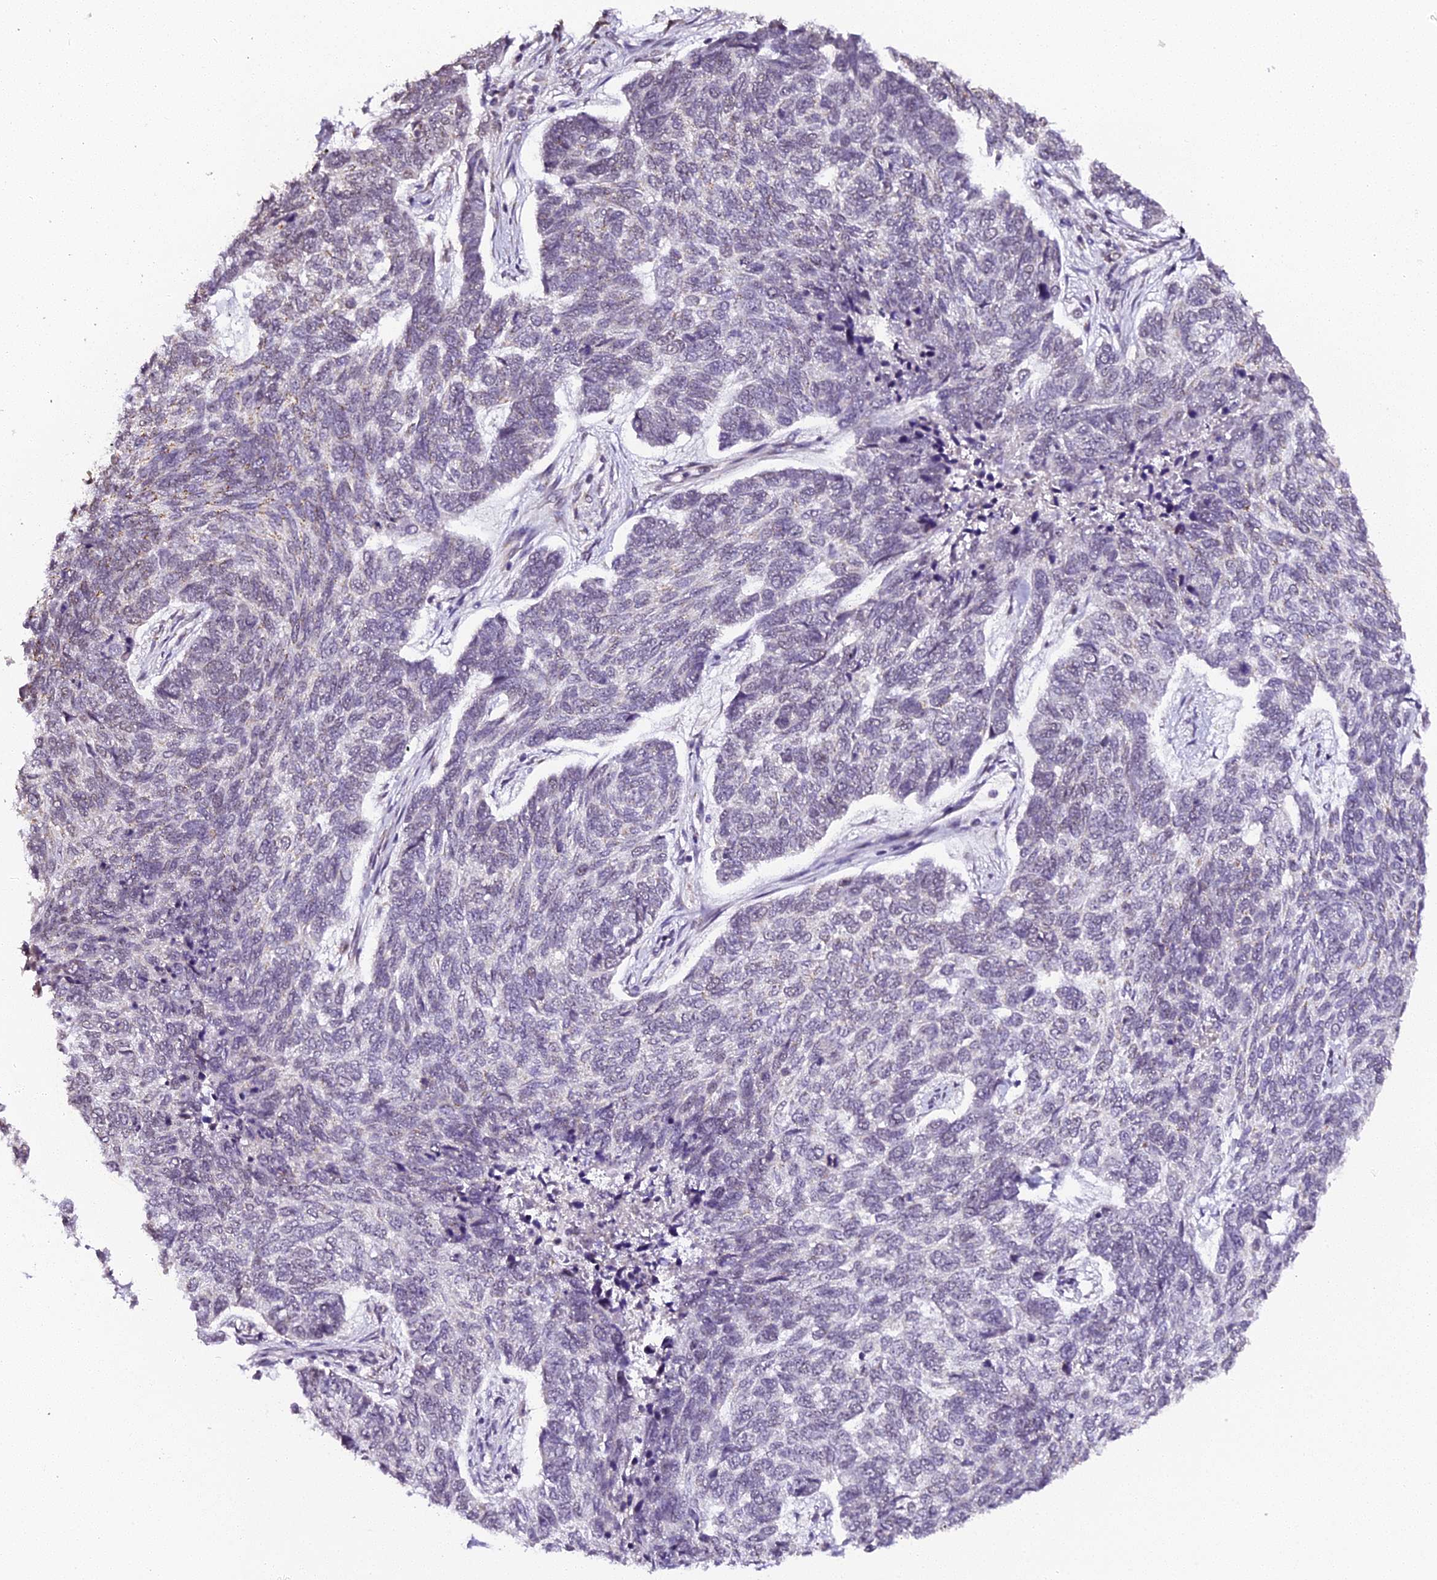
{"staining": {"intensity": "negative", "quantity": "none", "location": "none"}, "tissue": "skin cancer", "cell_type": "Tumor cells", "image_type": "cancer", "snomed": [{"axis": "morphology", "description": "Basal cell carcinoma"}, {"axis": "topography", "description": "Skin"}], "caption": "The immunohistochemistry micrograph has no significant positivity in tumor cells of skin cancer tissue.", "gene": "NCBP1", "patient": {"sex": "female", "age": 65}}